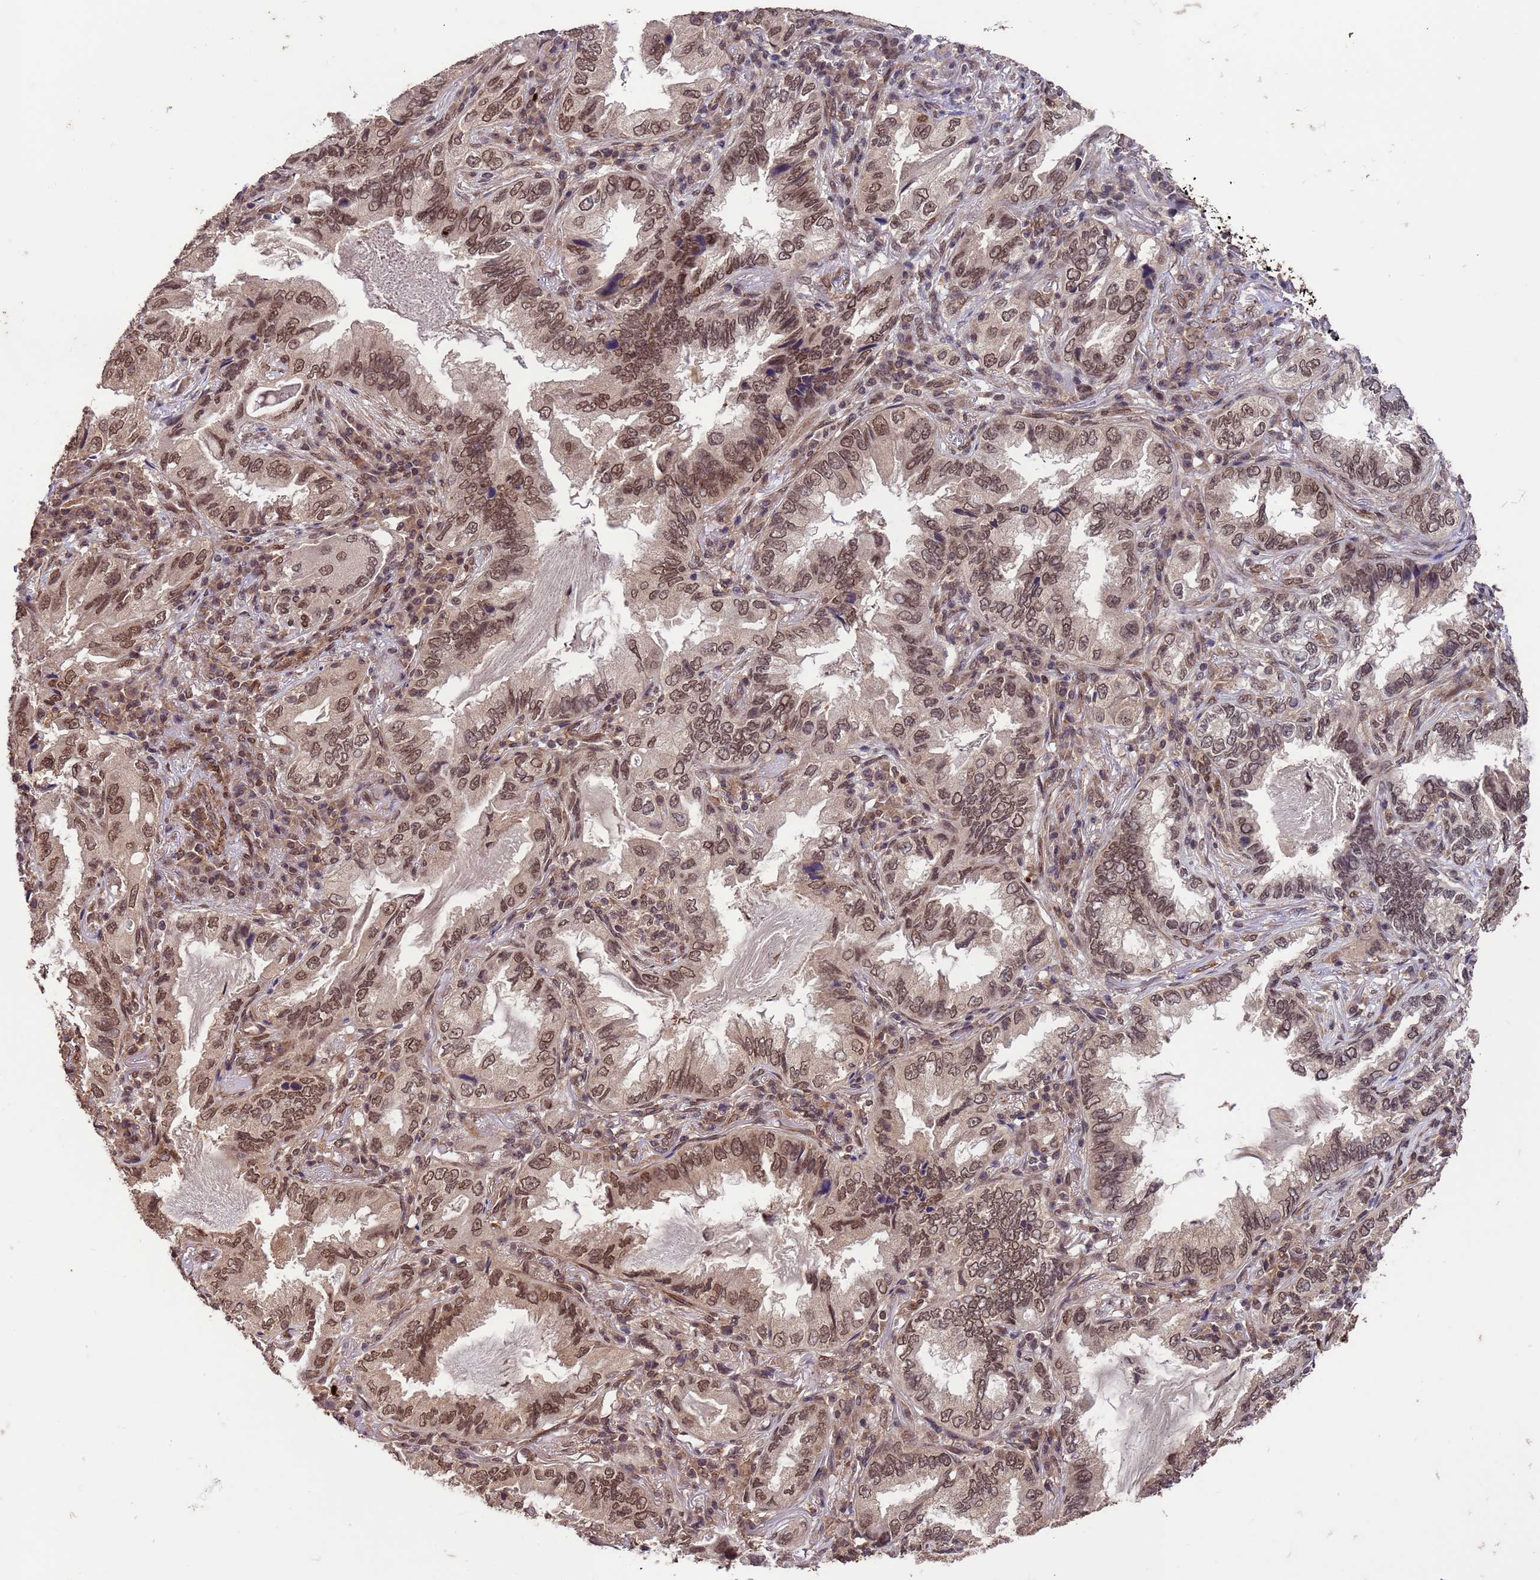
{"staining": {"intensity": "moderate", "quantity": ">75%", "location": "nuclear"}, "tissue": "lung cancer", "cell_type": "Tumor cells", "image_type": "cancer", "snomed": [{"axis": "morphology", "description": "Adenocarcinoma, NOS"}, {"axis": "topography", "description": "Lung"}], "caption": "Moderate nuclear expression is identified in approximately >75% of tumor cells in lung cancer.", "gene": "VSTM4", "patient": {"sex": "female", "age": 69}}